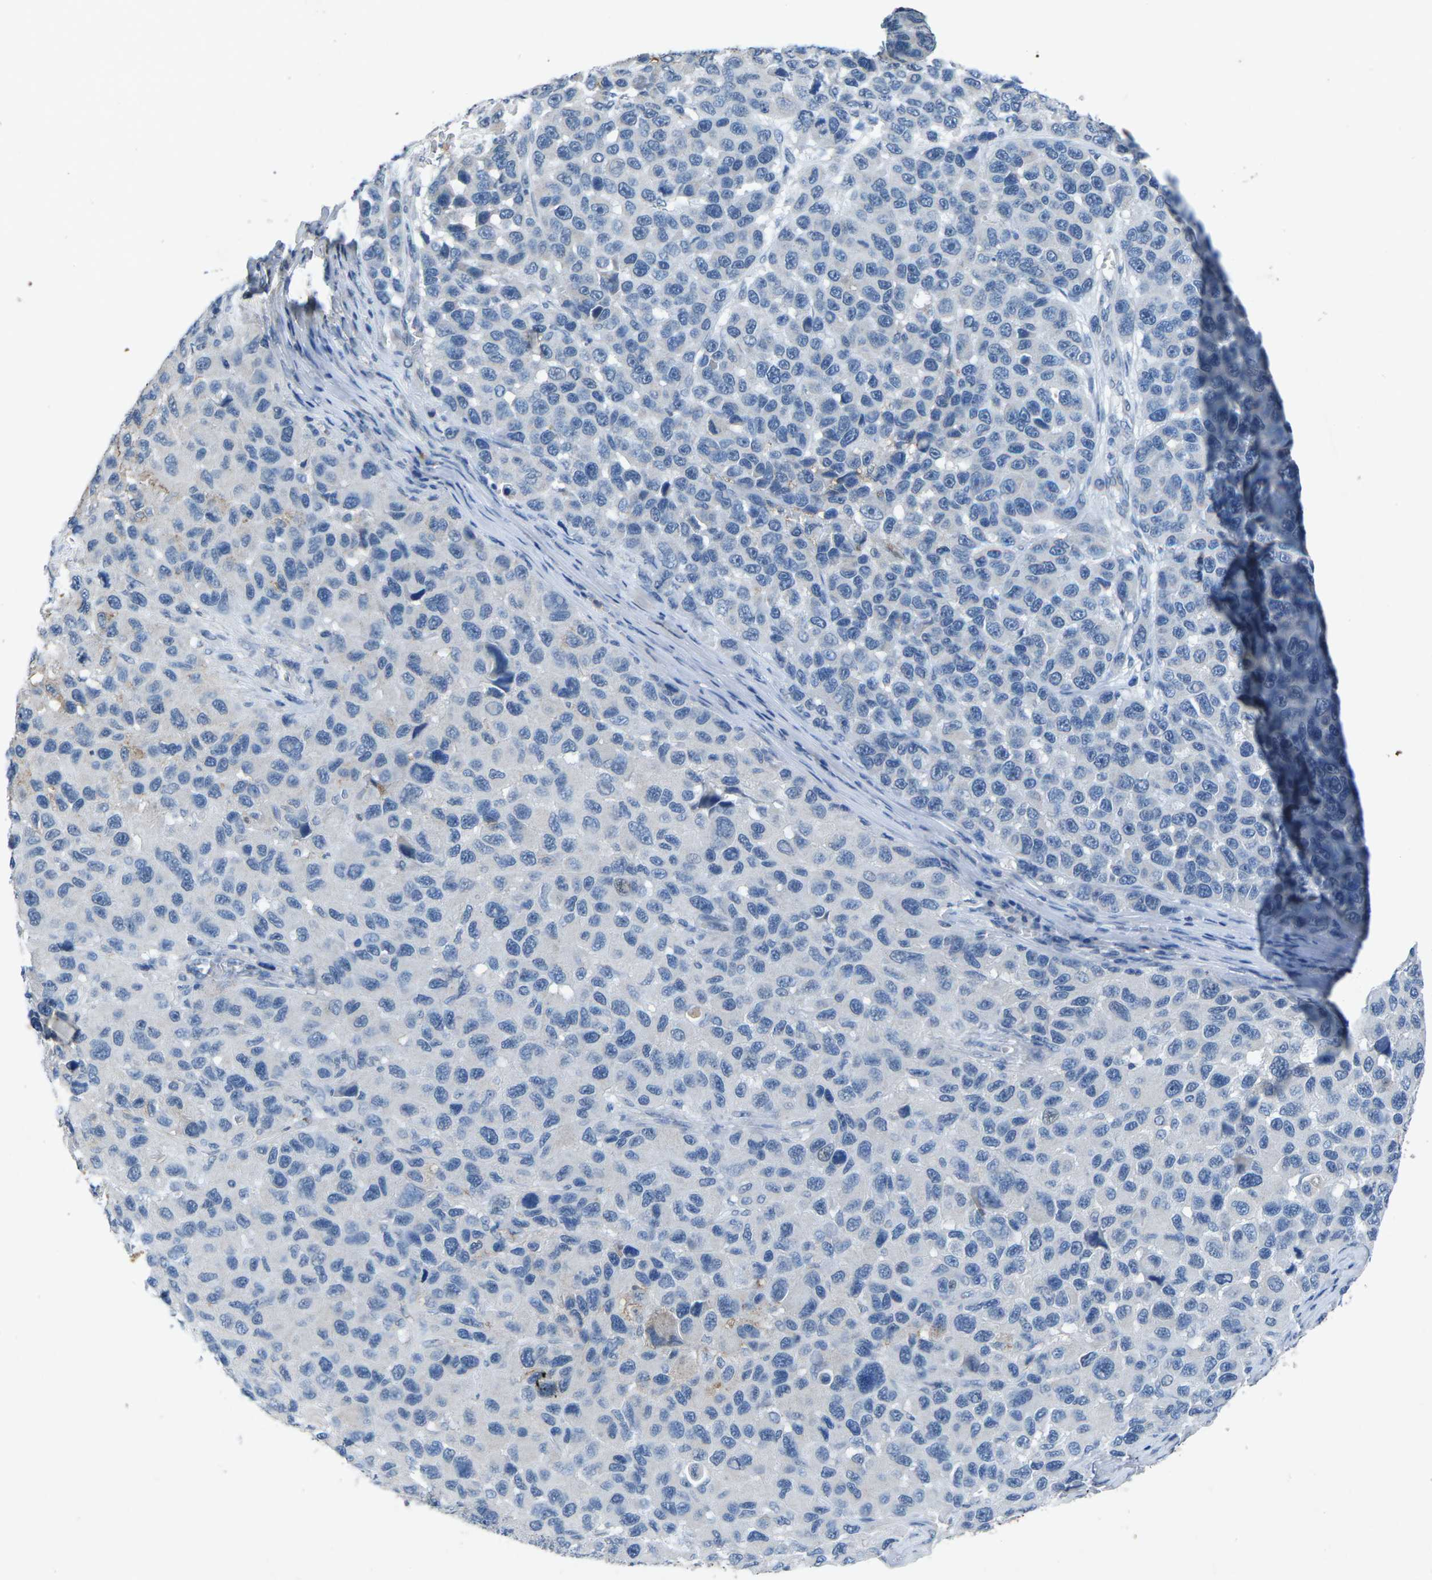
{"staining": {"intensity": "negative", "quantity": "none", "location": "none"}, "tissue": "melanoma", "cell_type": "Tumor cells", "image_type": "cancer", "snomed": [{"axis": "morphology", "description": "Malignant melanoma, NOS"}, {"axis": "topography", "description": "Skin"}], "caption": "There is no significant staining in tumor cells of melanoma.", "gene": "PLG", "patient": {"sex": "male", "age": 53}}